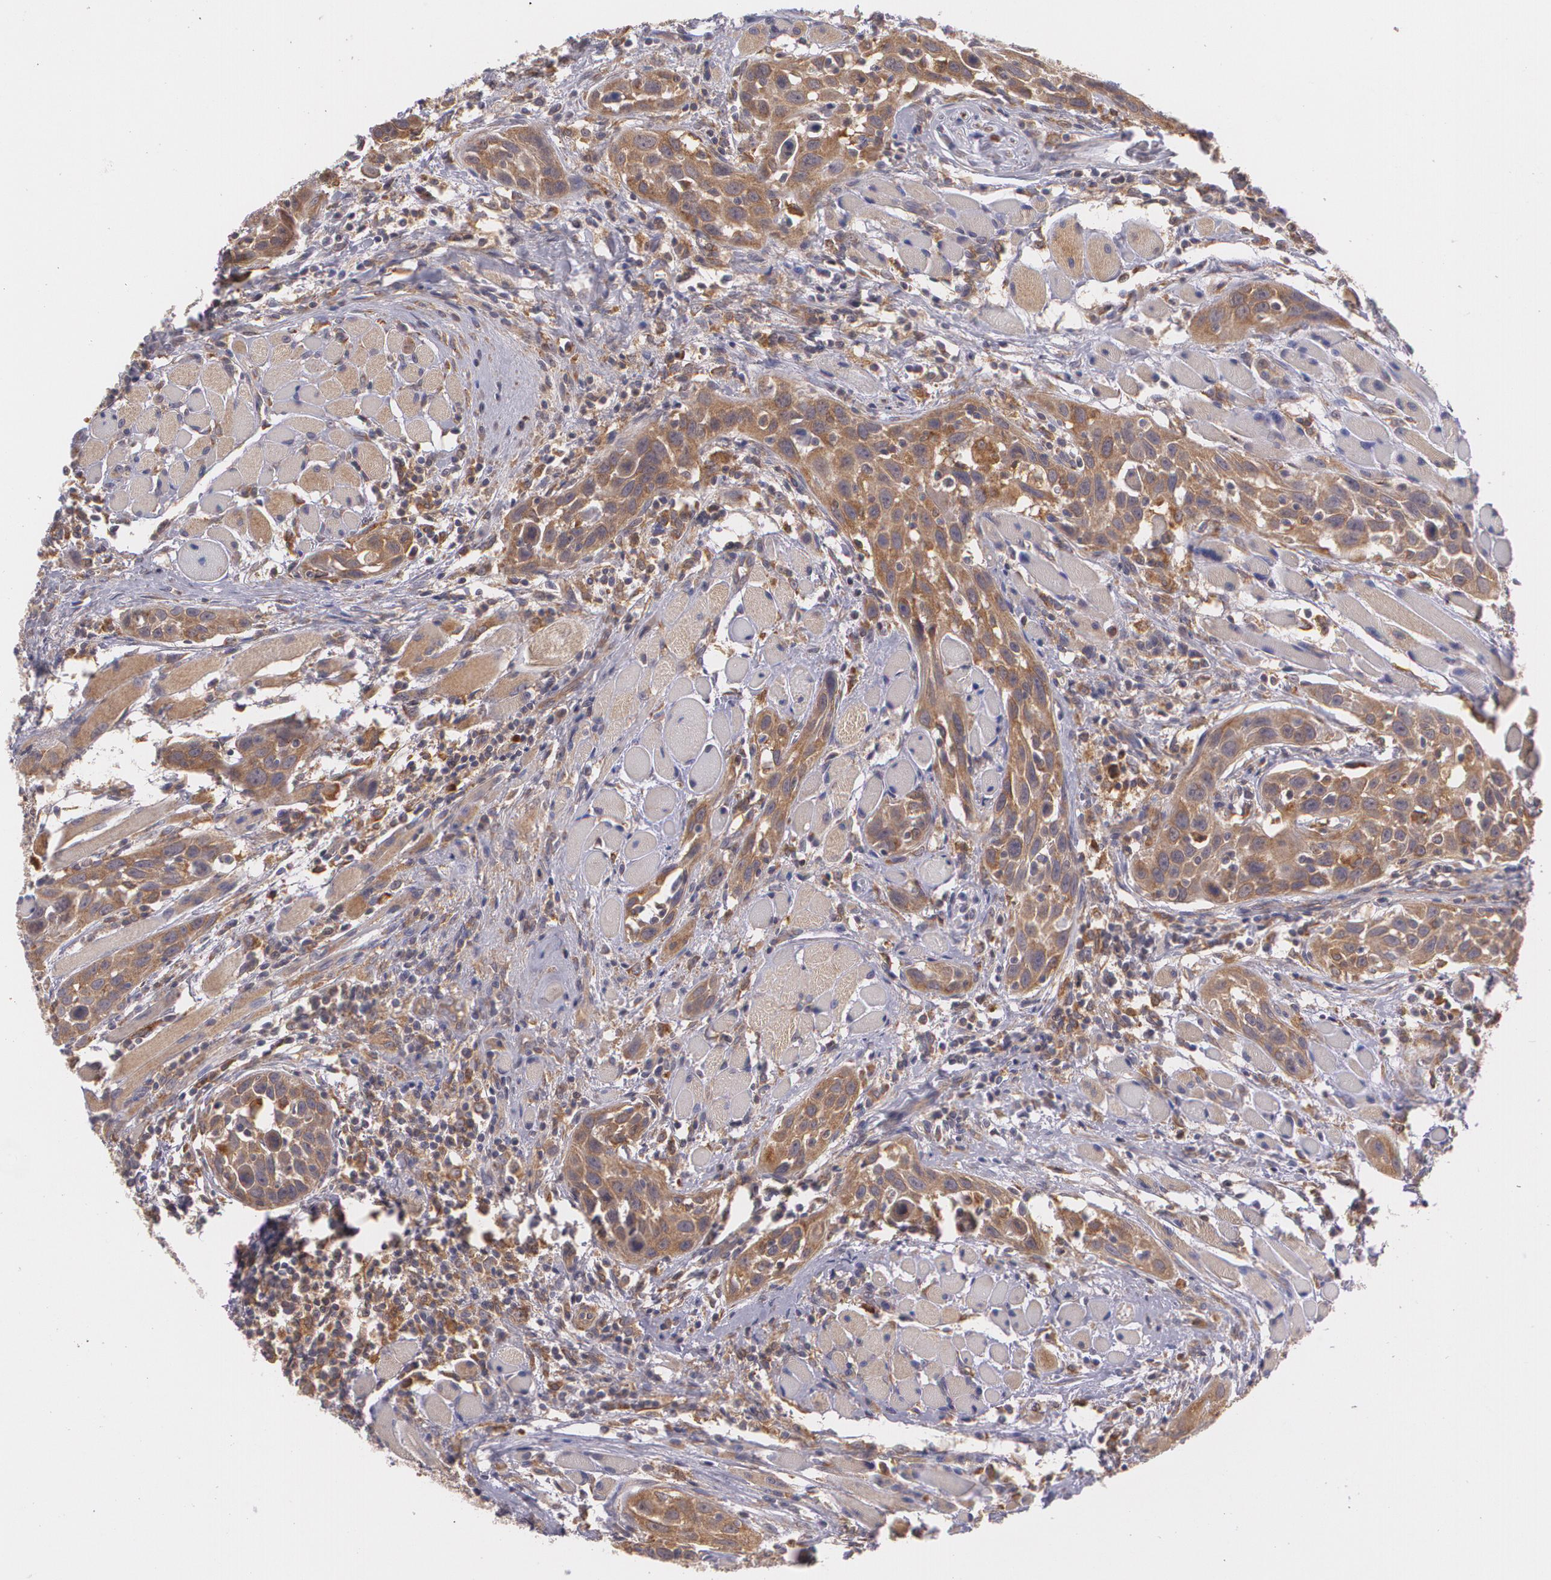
{"staining": {"intensity": "moderate", "quantity": ">75%", "location": "cytoplasmic/membranous"}, "tissue": "head and neck cancer", "cell_type": "Tumor cells", "image_type": "cancer", "snomed": [{"axis": "morphology", "description": "Squamous cell carcinoma, NOS"}, {"axis": "topography", "description": "Oral tissue"}, {"axis": "topography", "description": "Head-Neck"}], "caption": "Head and neck cancer (squamous cell carcinoma) tissue shows moderate cytoplasmic/membranous staining in approximately >75% of tumor cells, visualized by immunohistochemistry.", "gene": "CCL17", "patient": {"sex": "female", "age": 50}}